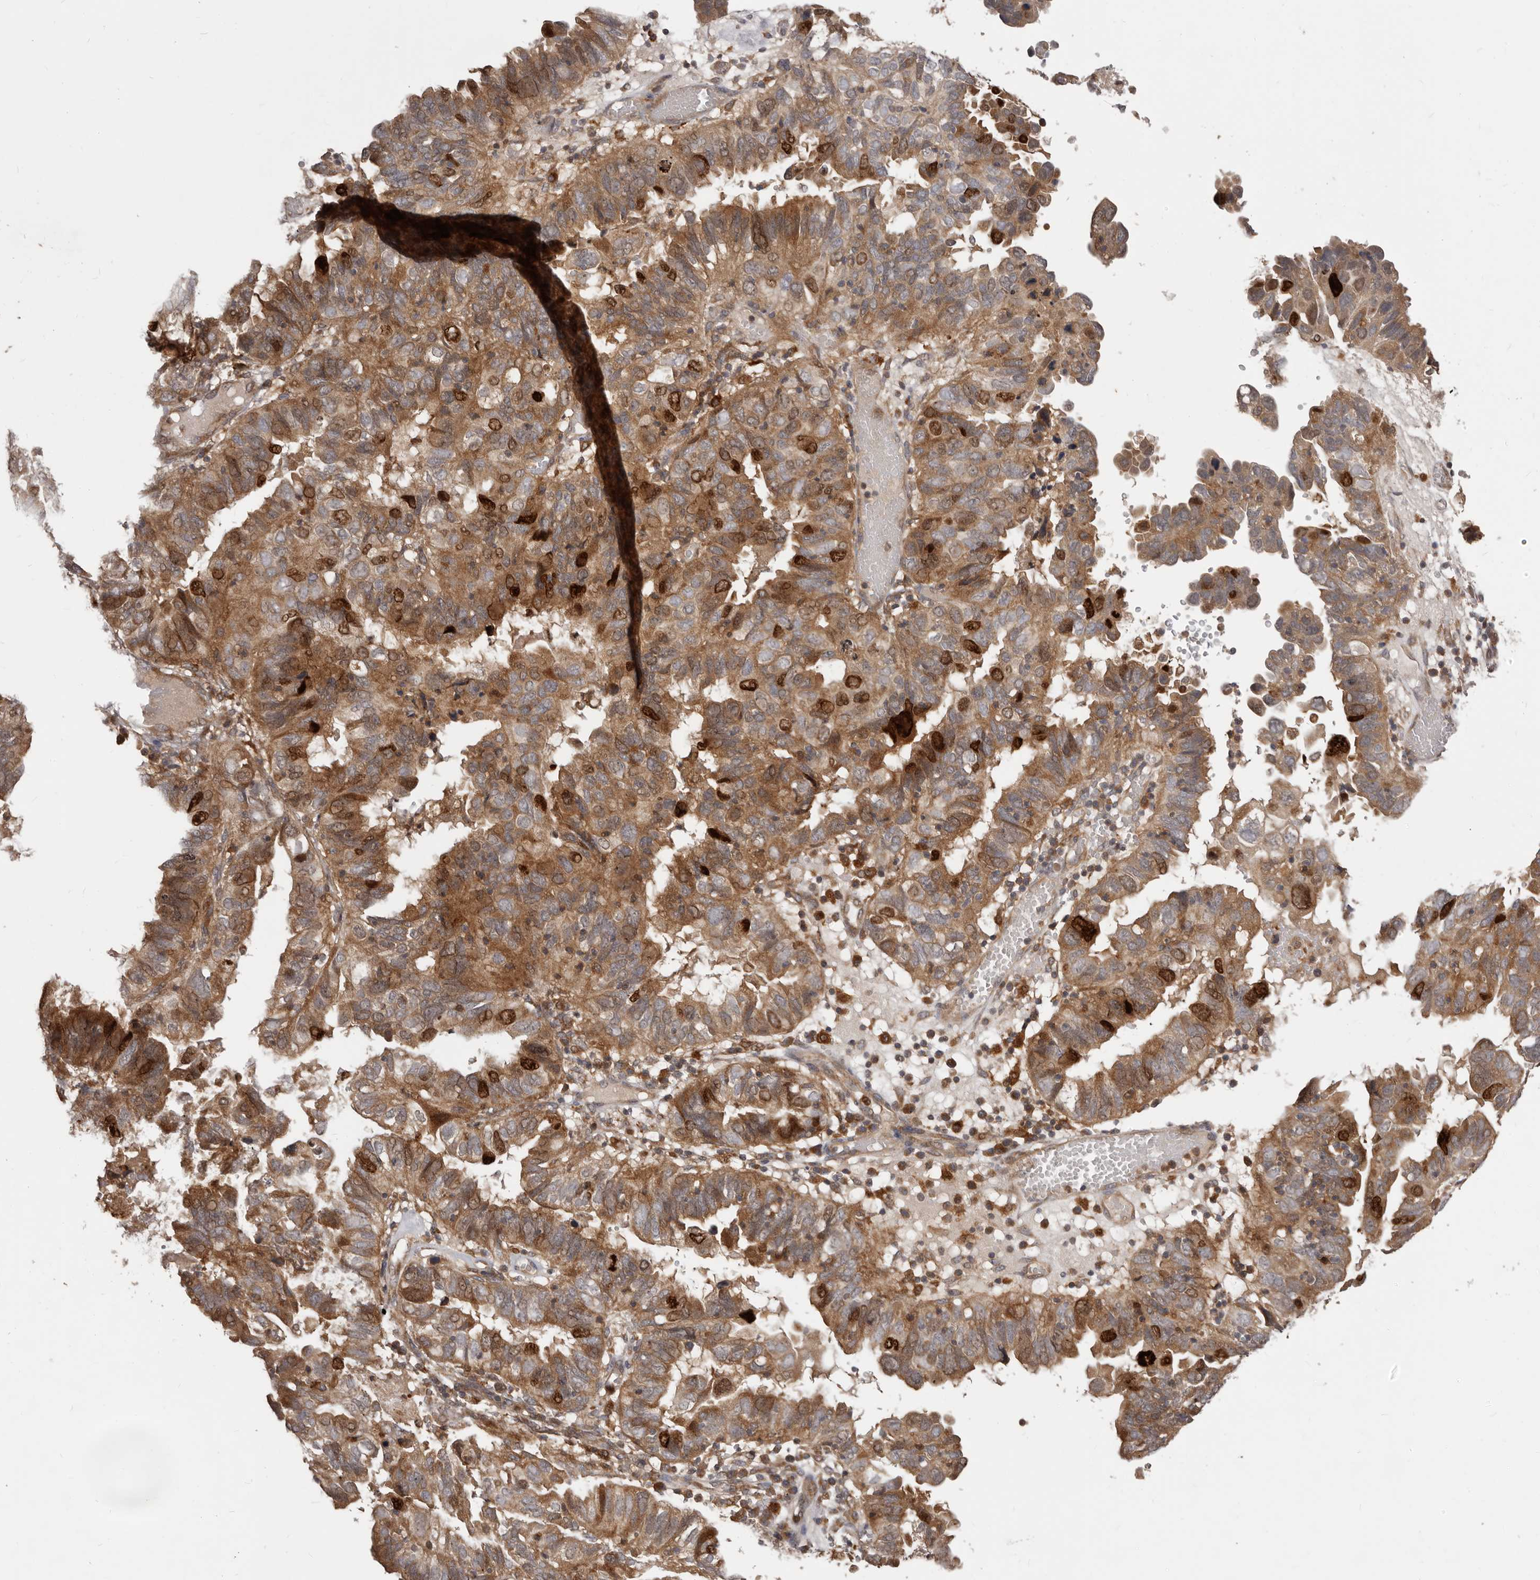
{"staining": {"intensity": "strong", "quantity": ">75%", "location": "cytoplasmic/membranous,nuclear"}, "tissue": "endometrial cancer", "cell_type": "Tumor cells", "image_type": "cancer", "snomed": [{"axis": "morphology", "description": "Adenocarcinoma, NOS"}, {"axis": "topography", "description": "Uterus"}], "caption": "Endometrial cancer (adenocarcinoma) stained with DAB (3,3'-diaminobenzidine) immunohistochemistry exhibits high levels of strong cytoplasmic/membranous and nuclear expression in about >75% of tumor cells.", "gene": "RNF187", "patient": {"sex": "female", "age": 77}}